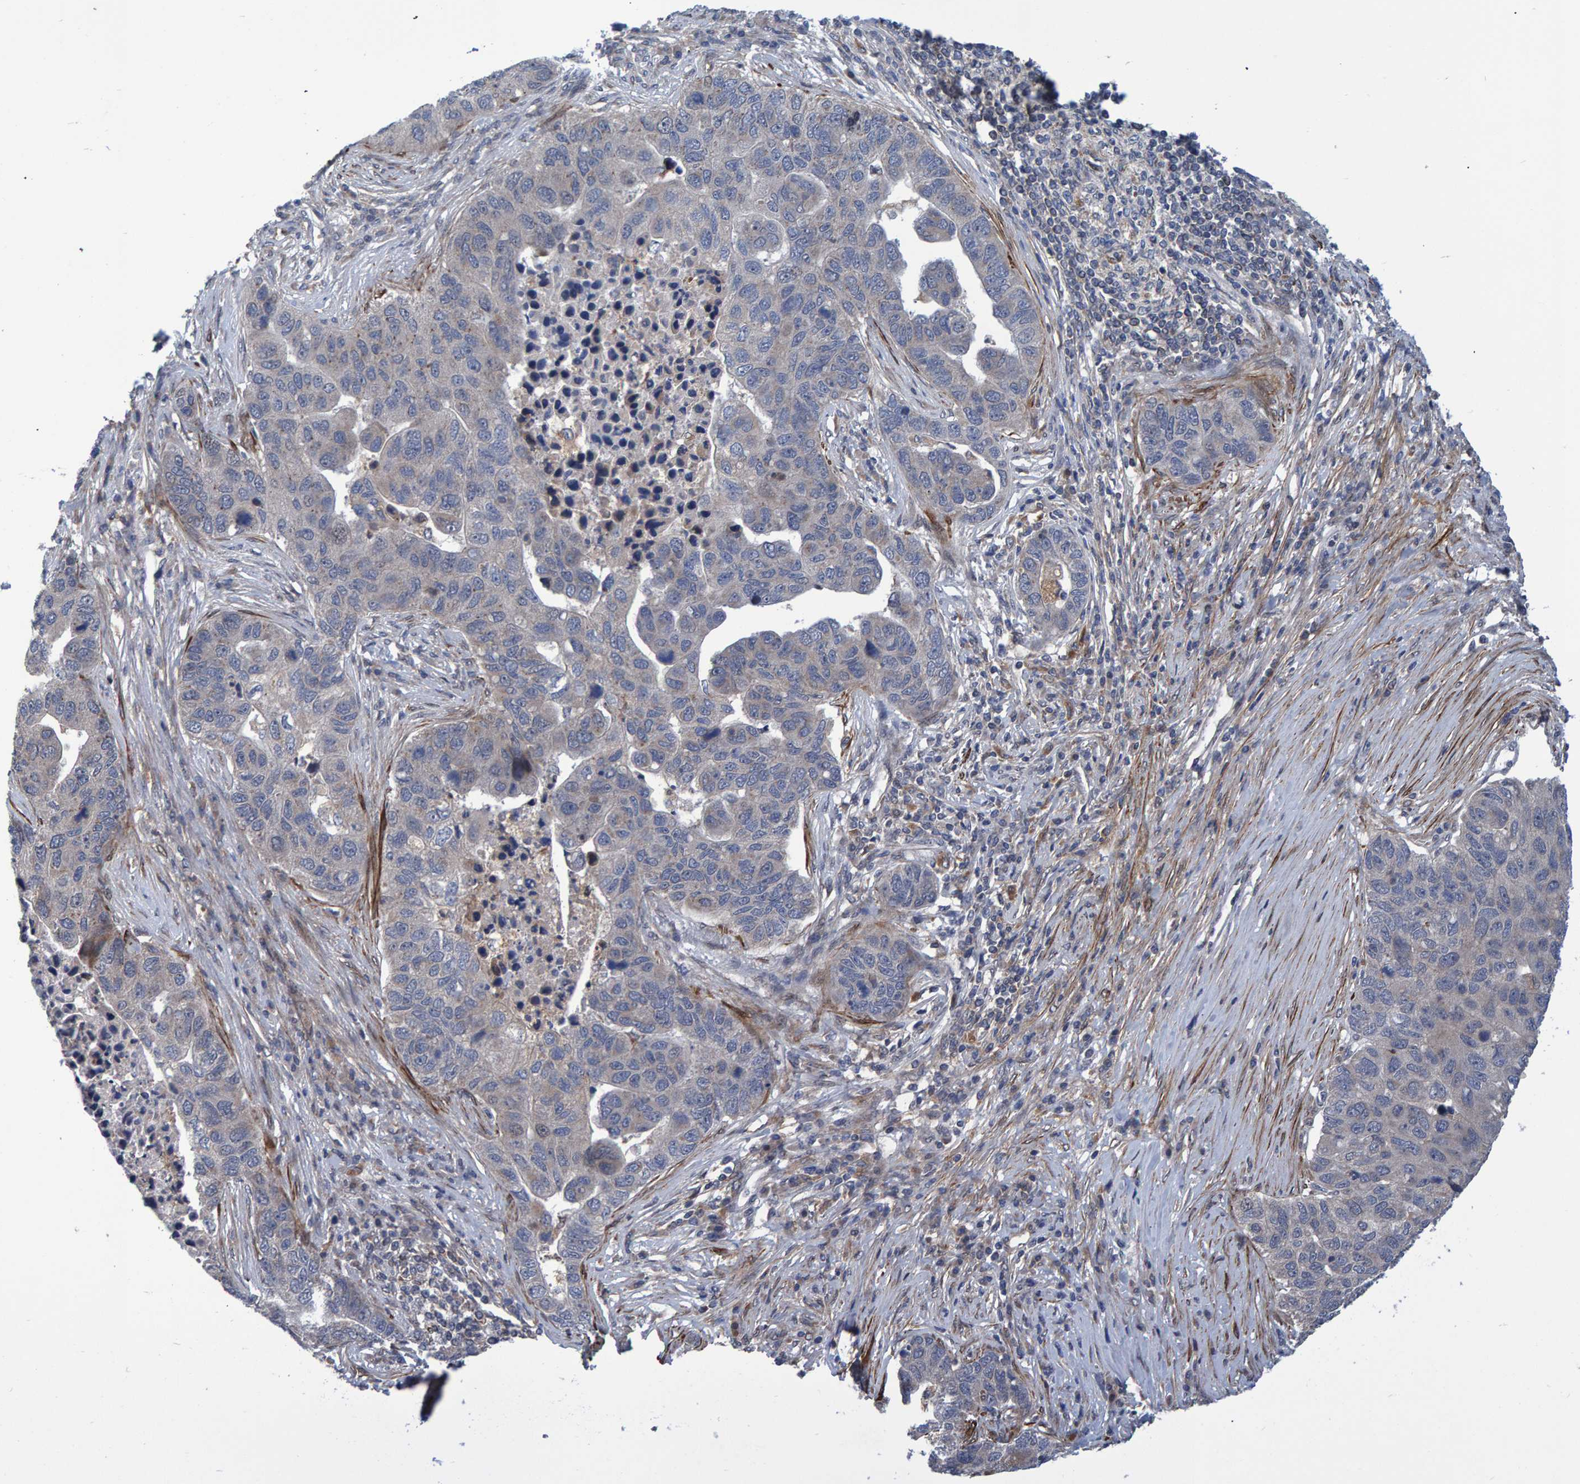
{"staining": {"intensity": "negative", "quantity": "none", "location": "none"}, "tissue": "pancreatic cancer", "cell_type": "Tumor cells", "image_type": "cancer", "snomed": [{"axis": "morphology", "description": "Adenocarcinoma, NOS"}, {"axis": "topography", "description": "Pancreas"}], "caption": "Protein analysis of adenocarcinoma (pancreatic) displays no significant positivity in tumor cells. (DAB (3,3'-diaminobenzidine) immunohistochemistry (IHC) visualized using brightfield microscopy, high magnification).", "gene": "ATP6V1H", "patient": {"sex": "female", "age": 61}}